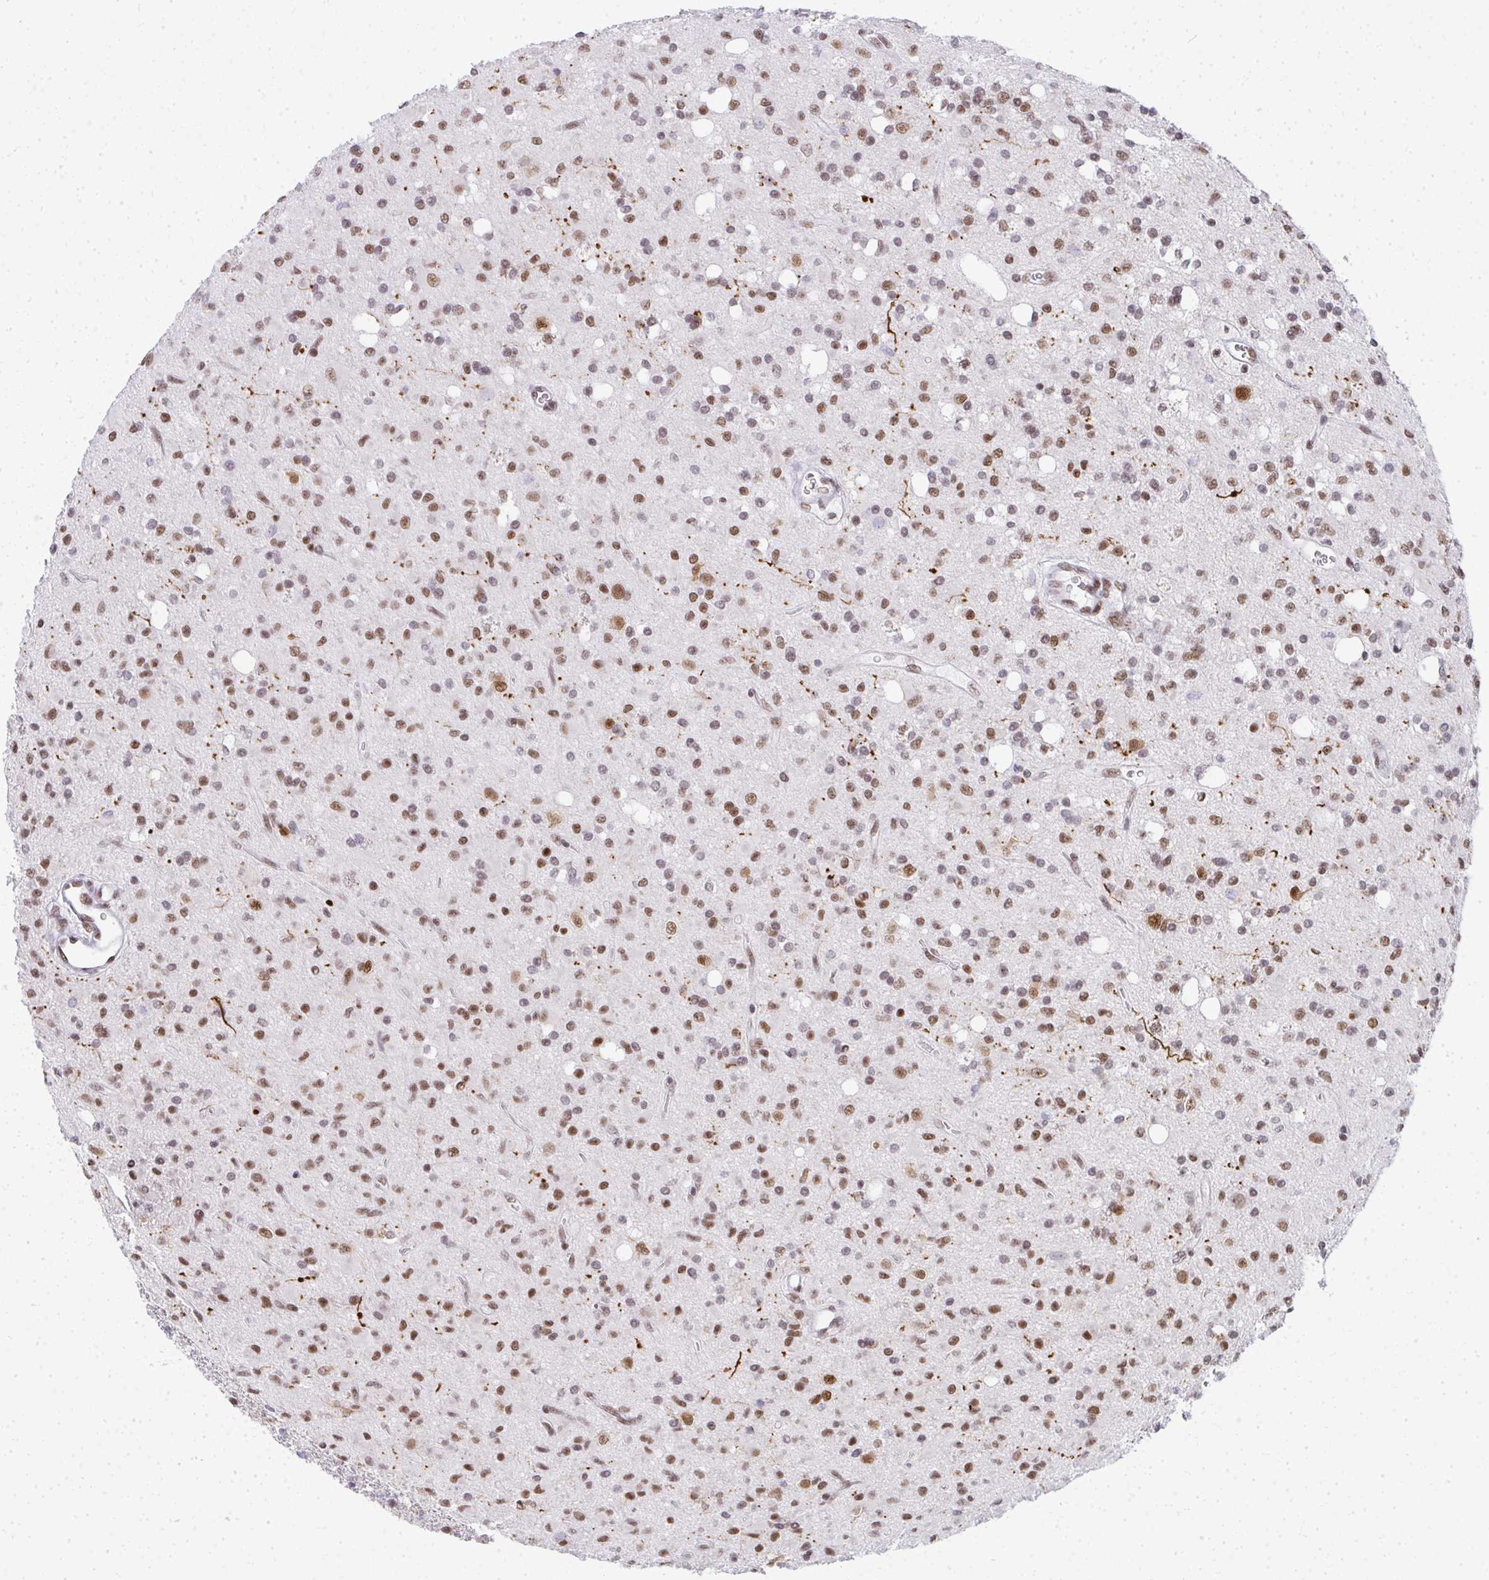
{"staining": {"intensity": "moderate", "quantity": ">75%", "location": "nuclear"}, "tissue": "glioma", "cell_type": "Tumor cells", "image_type": "cancer", "snomed": [{"axis": "morphology", "description": "Glioma, malignant, Low grade"}, {"axis": "topography", "description": "Brain"}], "caption": "Glioma stained for a protein displays moderate nuclear positivity in tumor cells.", "gene": "CREBBP", "patient": {"sex": "female", "age": 33}}